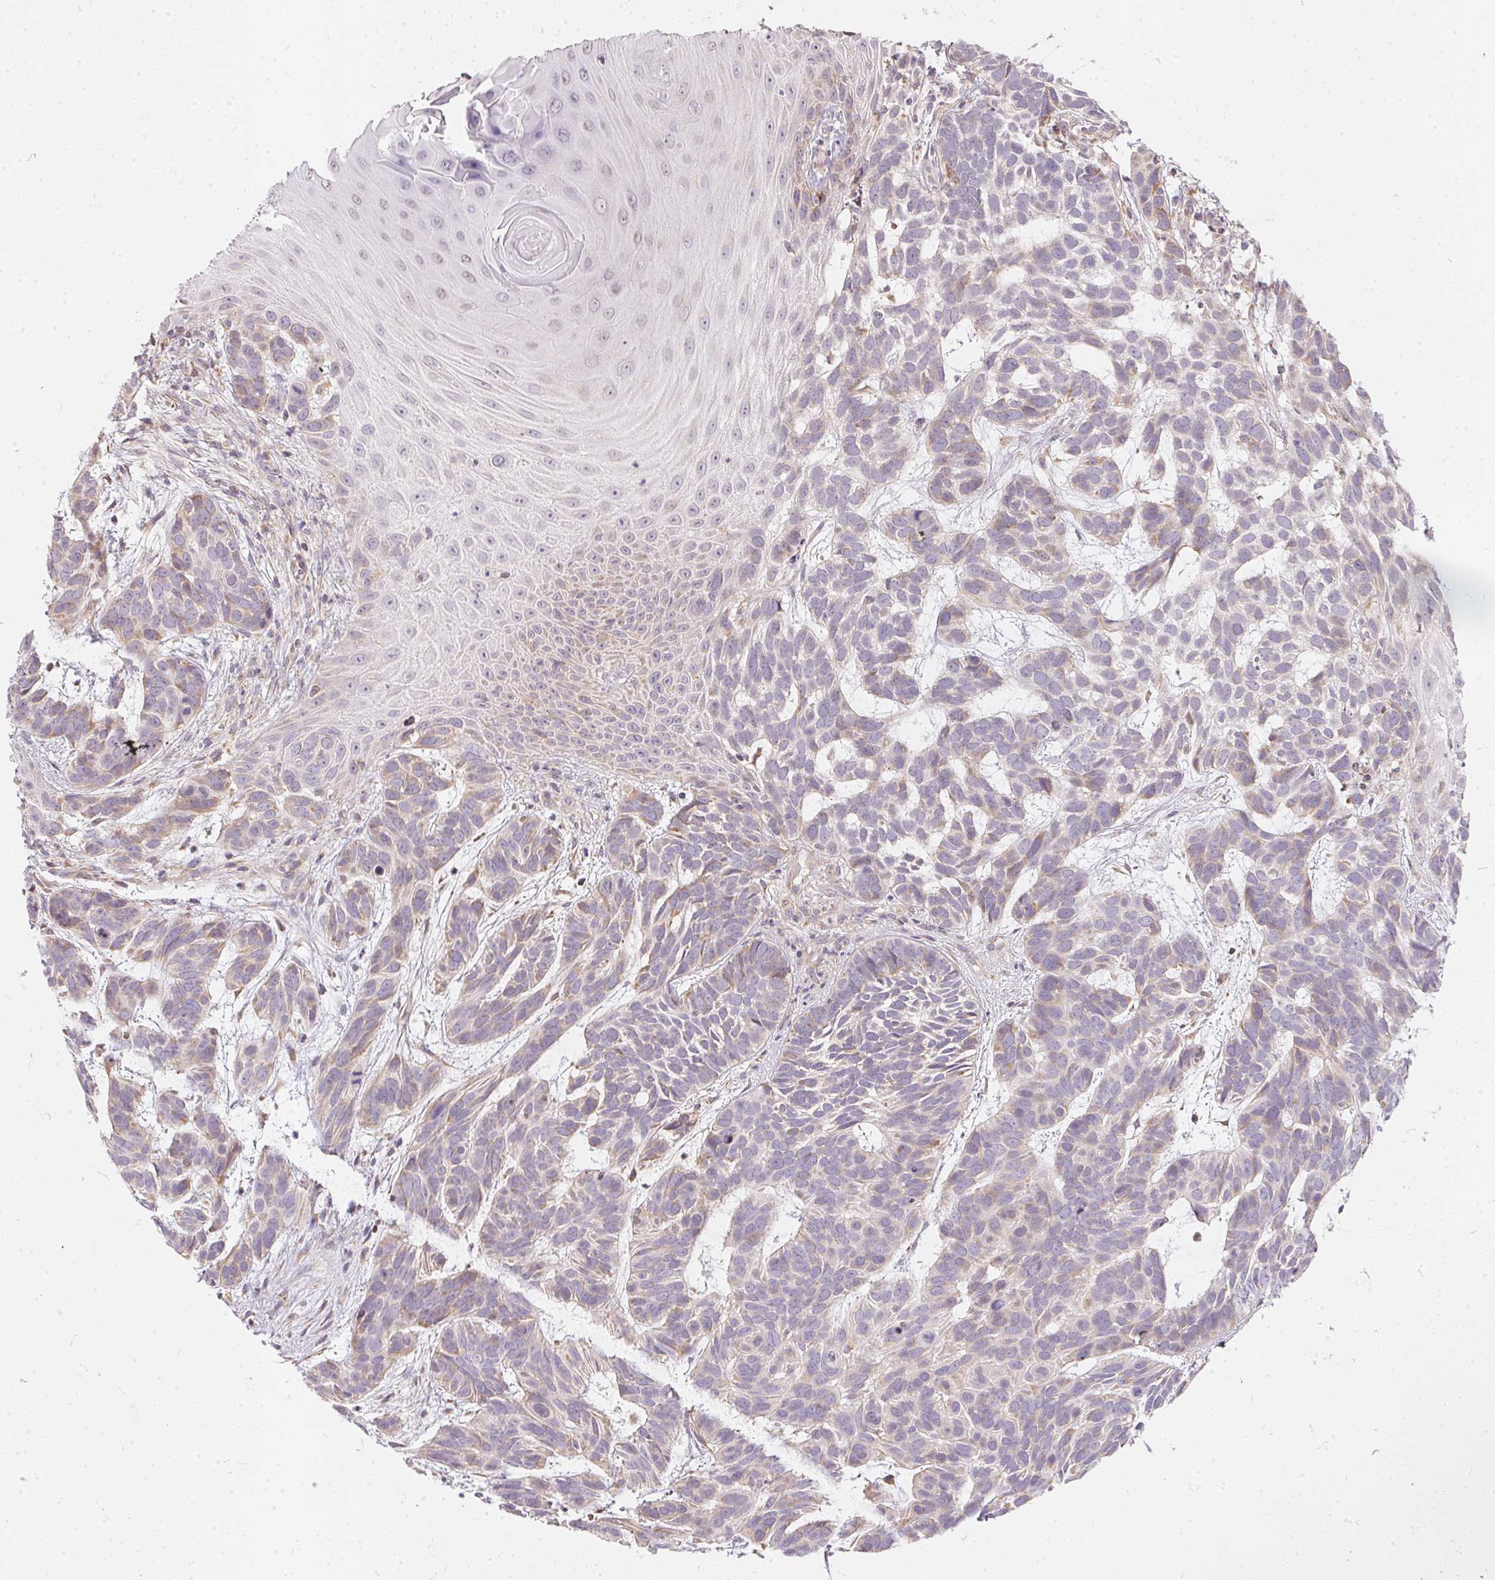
{"staining": {"intensity": "weak", "quantity": "25%-75%", "location": "cytoplasmic/membranous"}, "tissue": "skin cancer", "cell_type": "Tumor cells", "image_type": "cancer", "snomed": [{"axis": "morphology", "description": "Basal cell carcinoma"}, {"axis": "topography", "description": "Skin"}], "caption": "A micrograph of skin cancer (basal cell carcinoma) stained for a protein shows weak cytoplasmic/membranous brown staining in tumor cells.", "gene": "VWA5B2", "patient": {"sex": "male", "age": 78}}